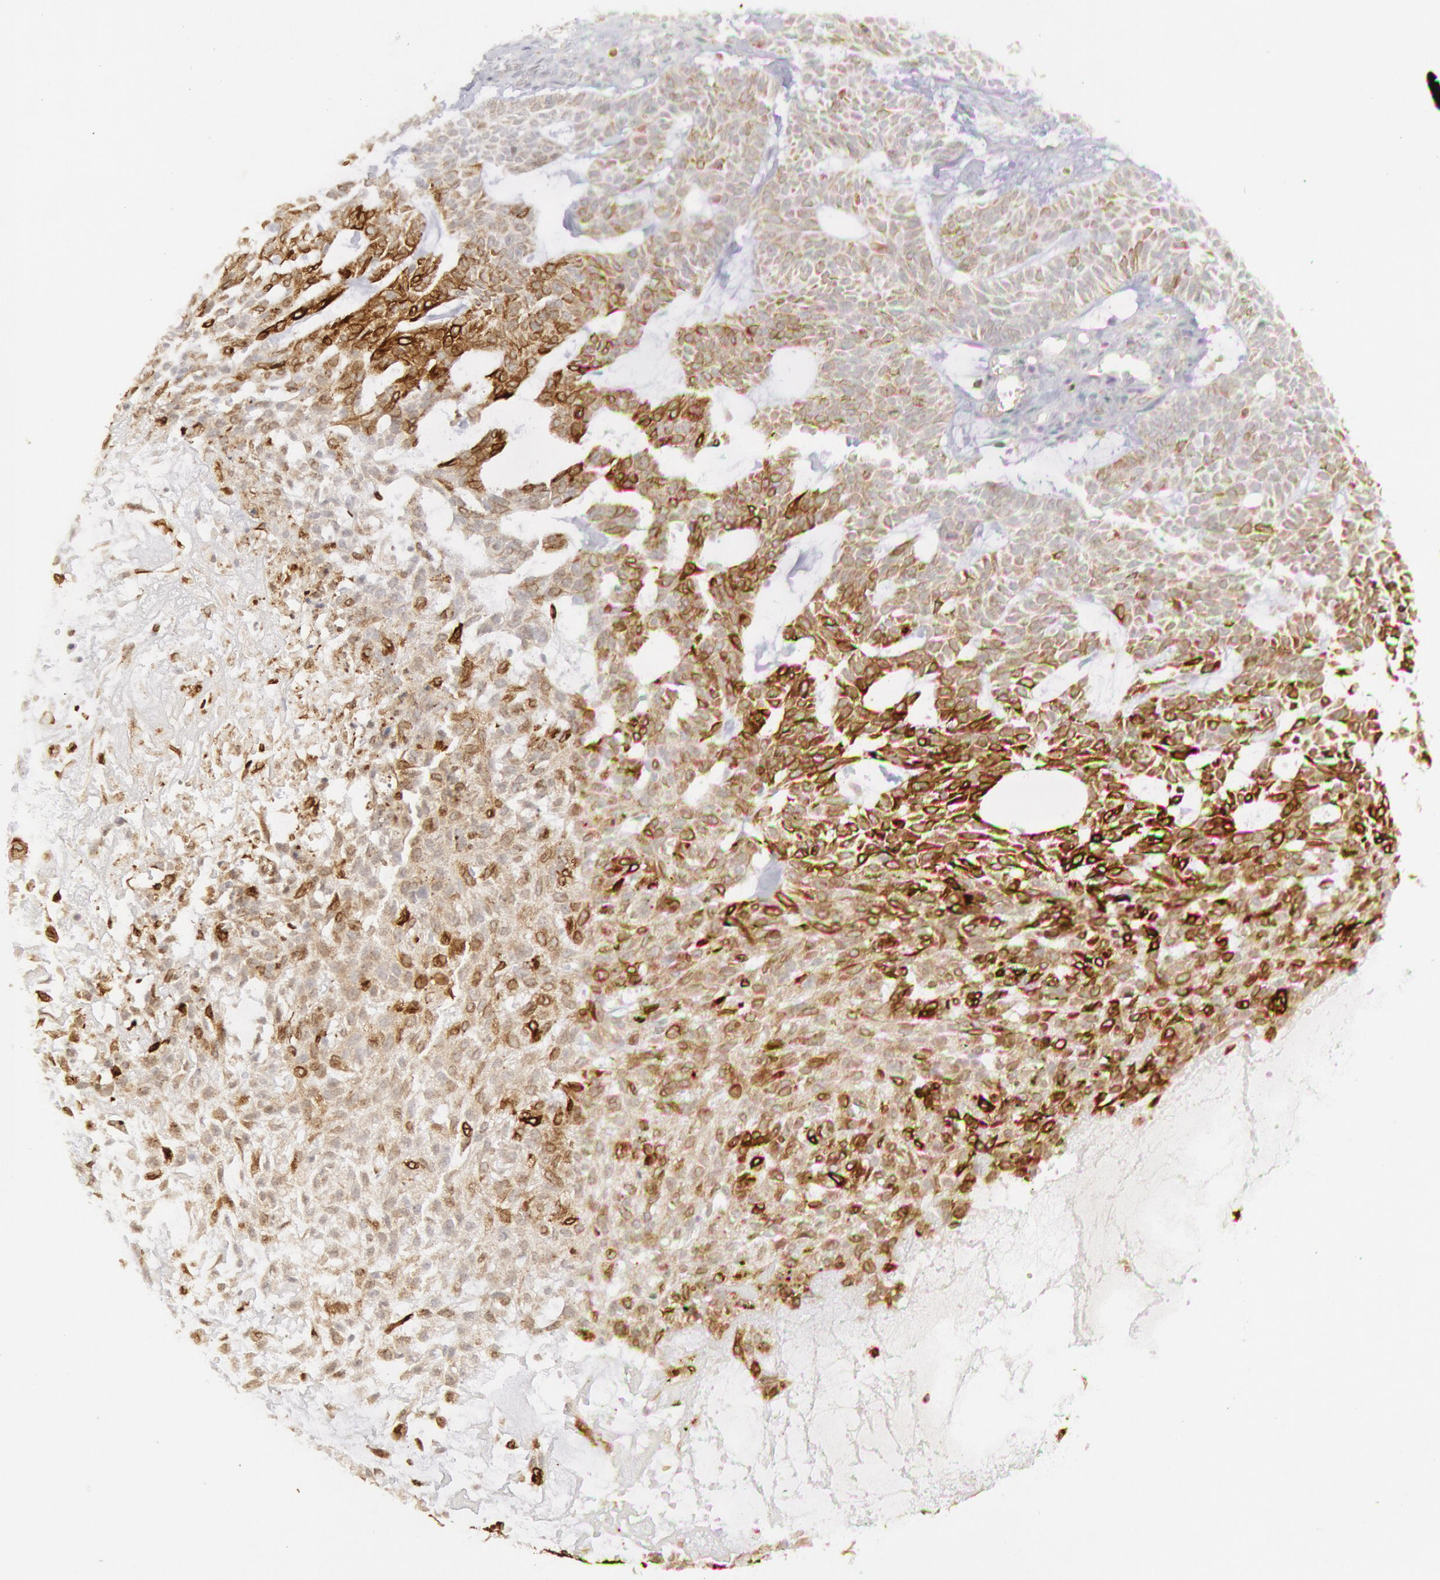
{"staining": {"intensity": "moderate", "quantity": "<25%", "location": "cytoplasmic/membranous"}, "tissue": "skin cancer", "cell_type": "Tumor cells", "image_type": "cancer", "snomed": [{"axis": "morphology", "description": "Basal cell carcinoma"}, {"axis": "topography", "description": "Skin"}], "caption": "Protein staining exhibits moderate cytoplasmic/membranous staining in approximately <25% of tumor cells in skin cancer (basal cell carcinoma). The protein is shown in brown color, while the nuclei are stained blue.", "gene": "PTGS2", "patient": {"sex": "male", "age": 75}}